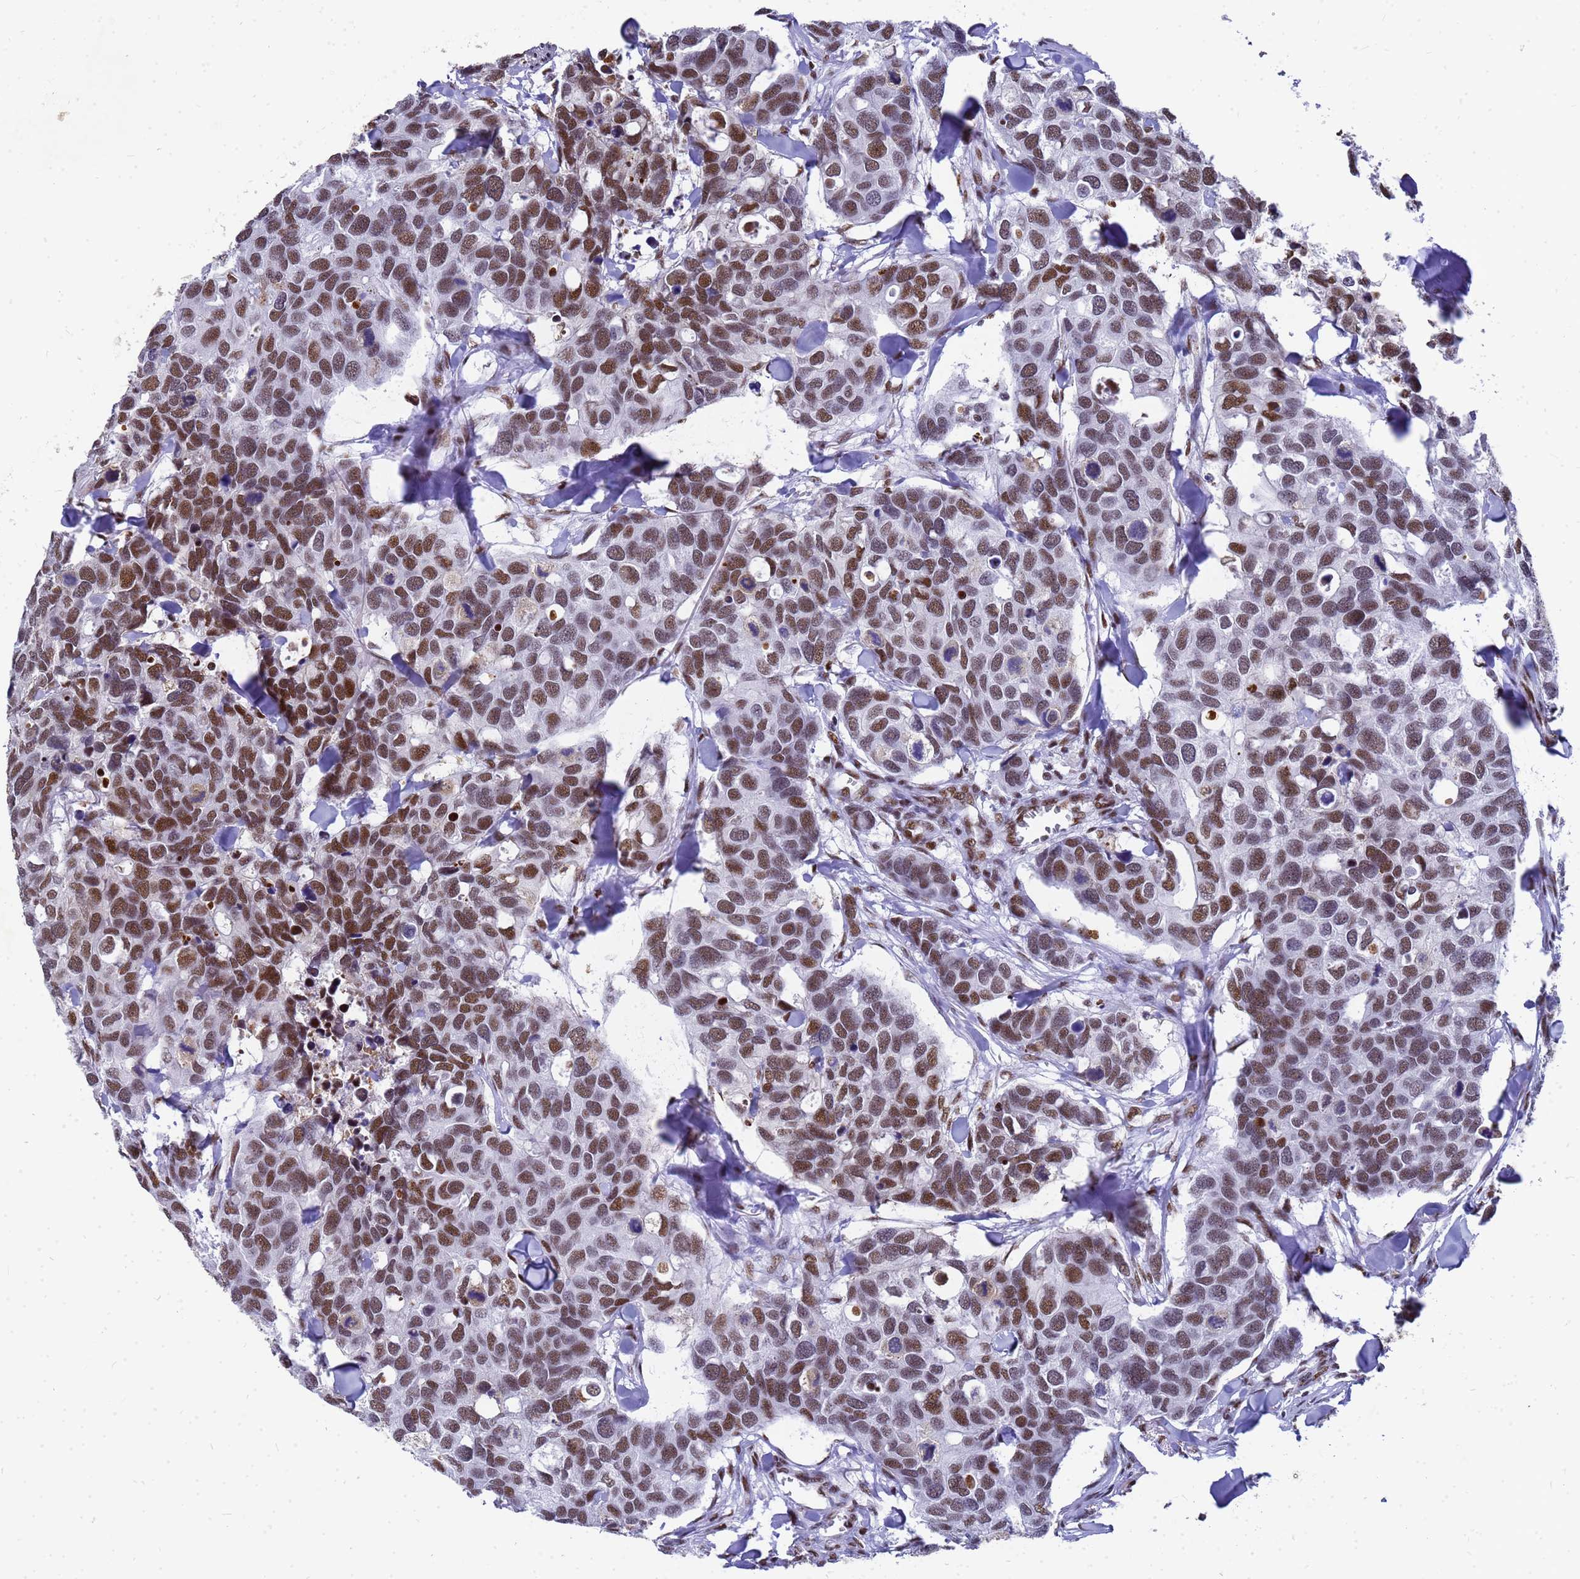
{"staining": {"intensity": "moderate", "quantity": ">75%", "location": "nuclear"}, "tissue": "breast cancer", "cell_type": "Tumor cells", "image_type": "cancer", "snomed": [{"axis": "morphology", "description": "Duct carcinoma"}, {"axis": "topography", "description": "Breast"}], "caption": "Immunohistochemical staining of human breast invasive ductal carcinoma displays medium levels of moderate nuclear expression in approximately >75% of tumor cells. The protein of interest is stained brown, and the nuclei are stained in blue (DAB IHC with brightfield microscopy, high magnification).", "gene": "SART3", "patient": {"sex": "female", "age": 83}}